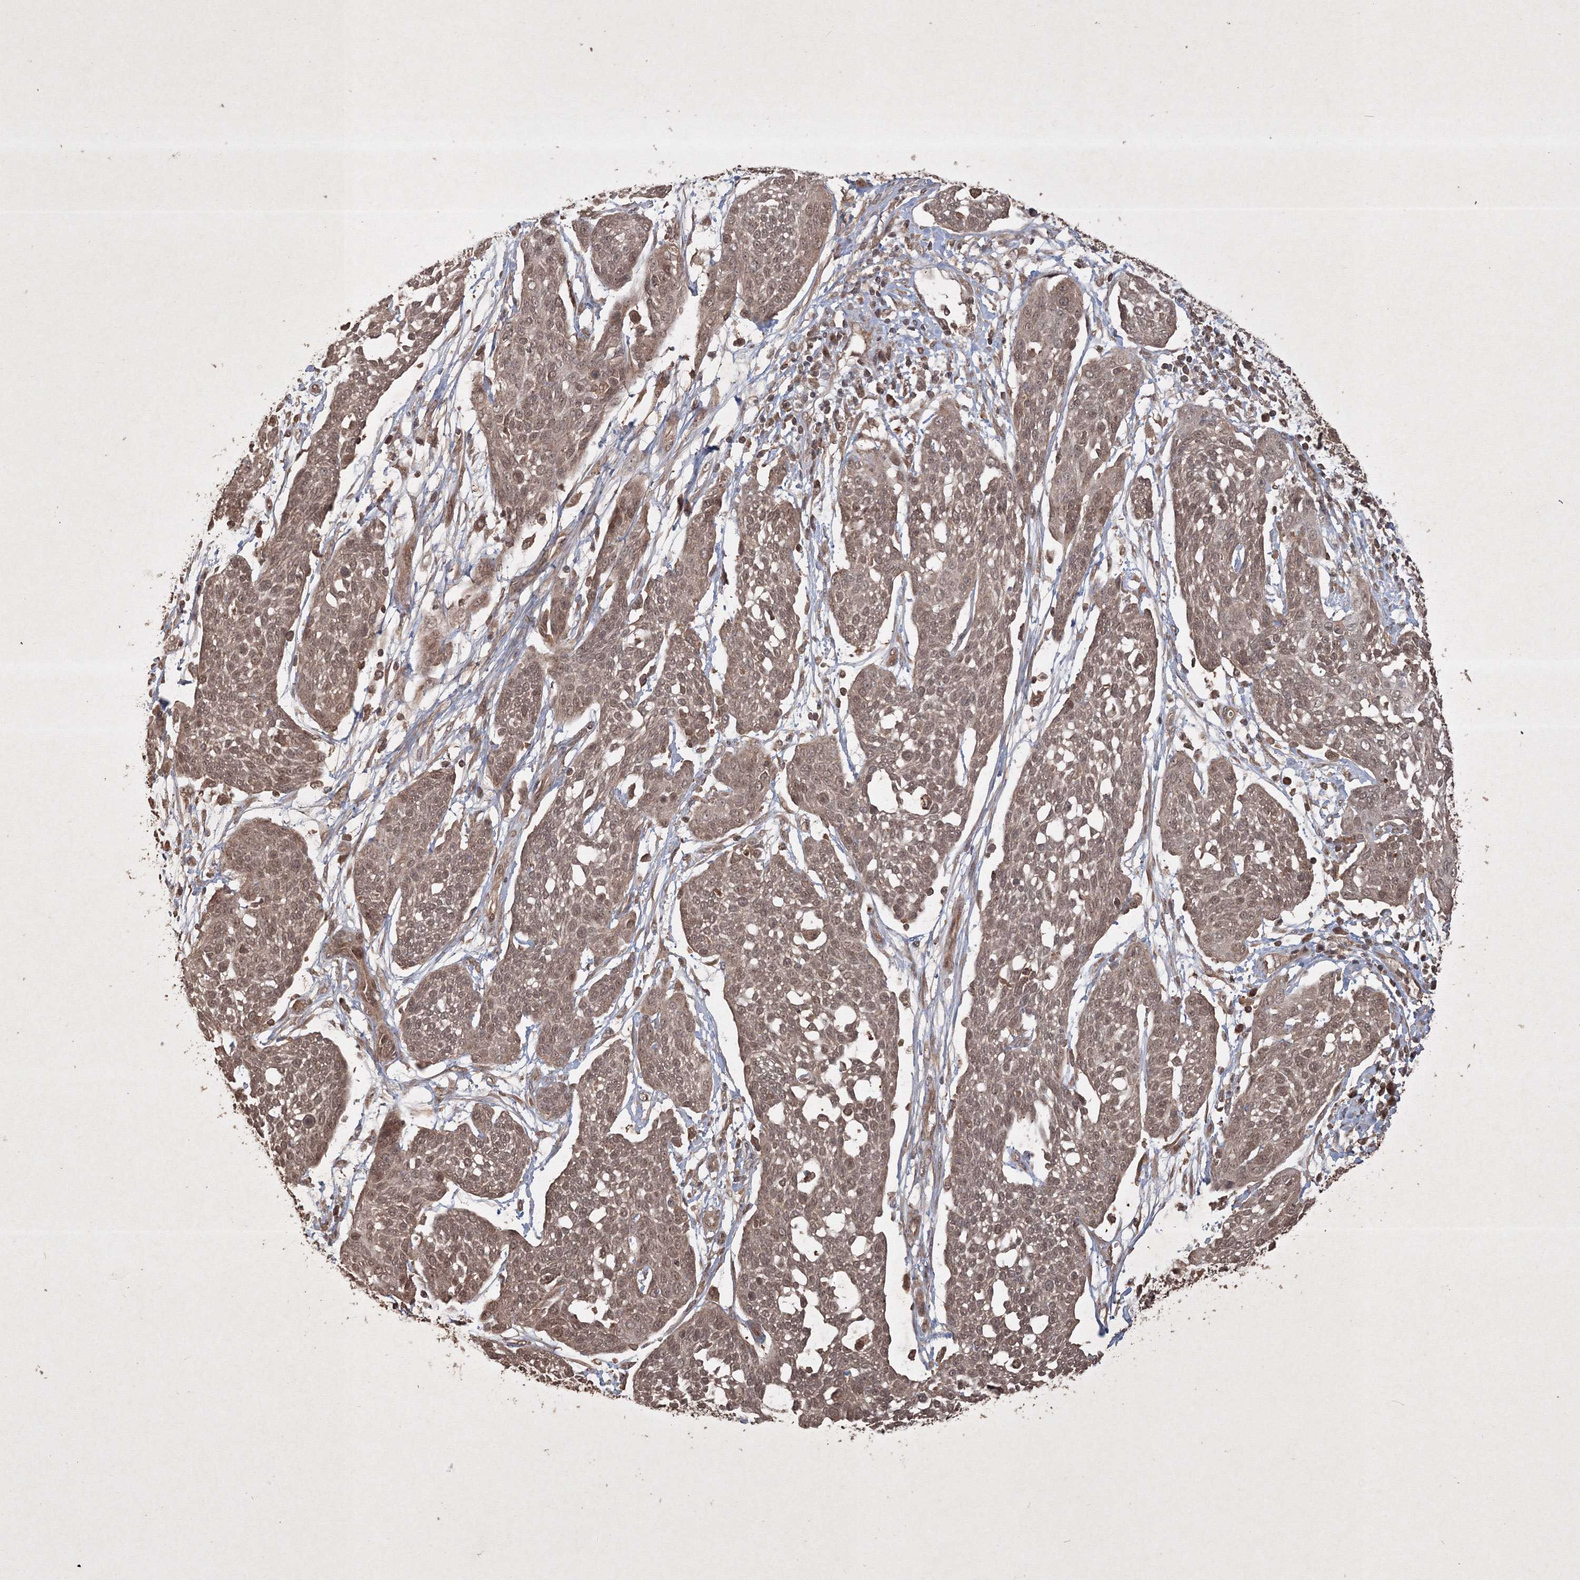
{"staining": {"intensity": "weak", "quantity": ">75%", "location": "cytoplasmic/membranous,nuclear"}, "tissue": "cervical cancer", "cell_type": "Tumor cells", "image_type": "cancer", "snomed": [{"axis": "morphology", "description": "Squamous cell carcinoma, NOS"}, {"axis": "topography", "description": "Cervix"}], "caption": "This is an image of immunohistochemistry staining of cervical cancer, which shows weak expression in the cytoplasmic/membranous and nuclear of tumor cells.", "gene": "PELI3", "patient": {"sex": "female", "age": 34}}